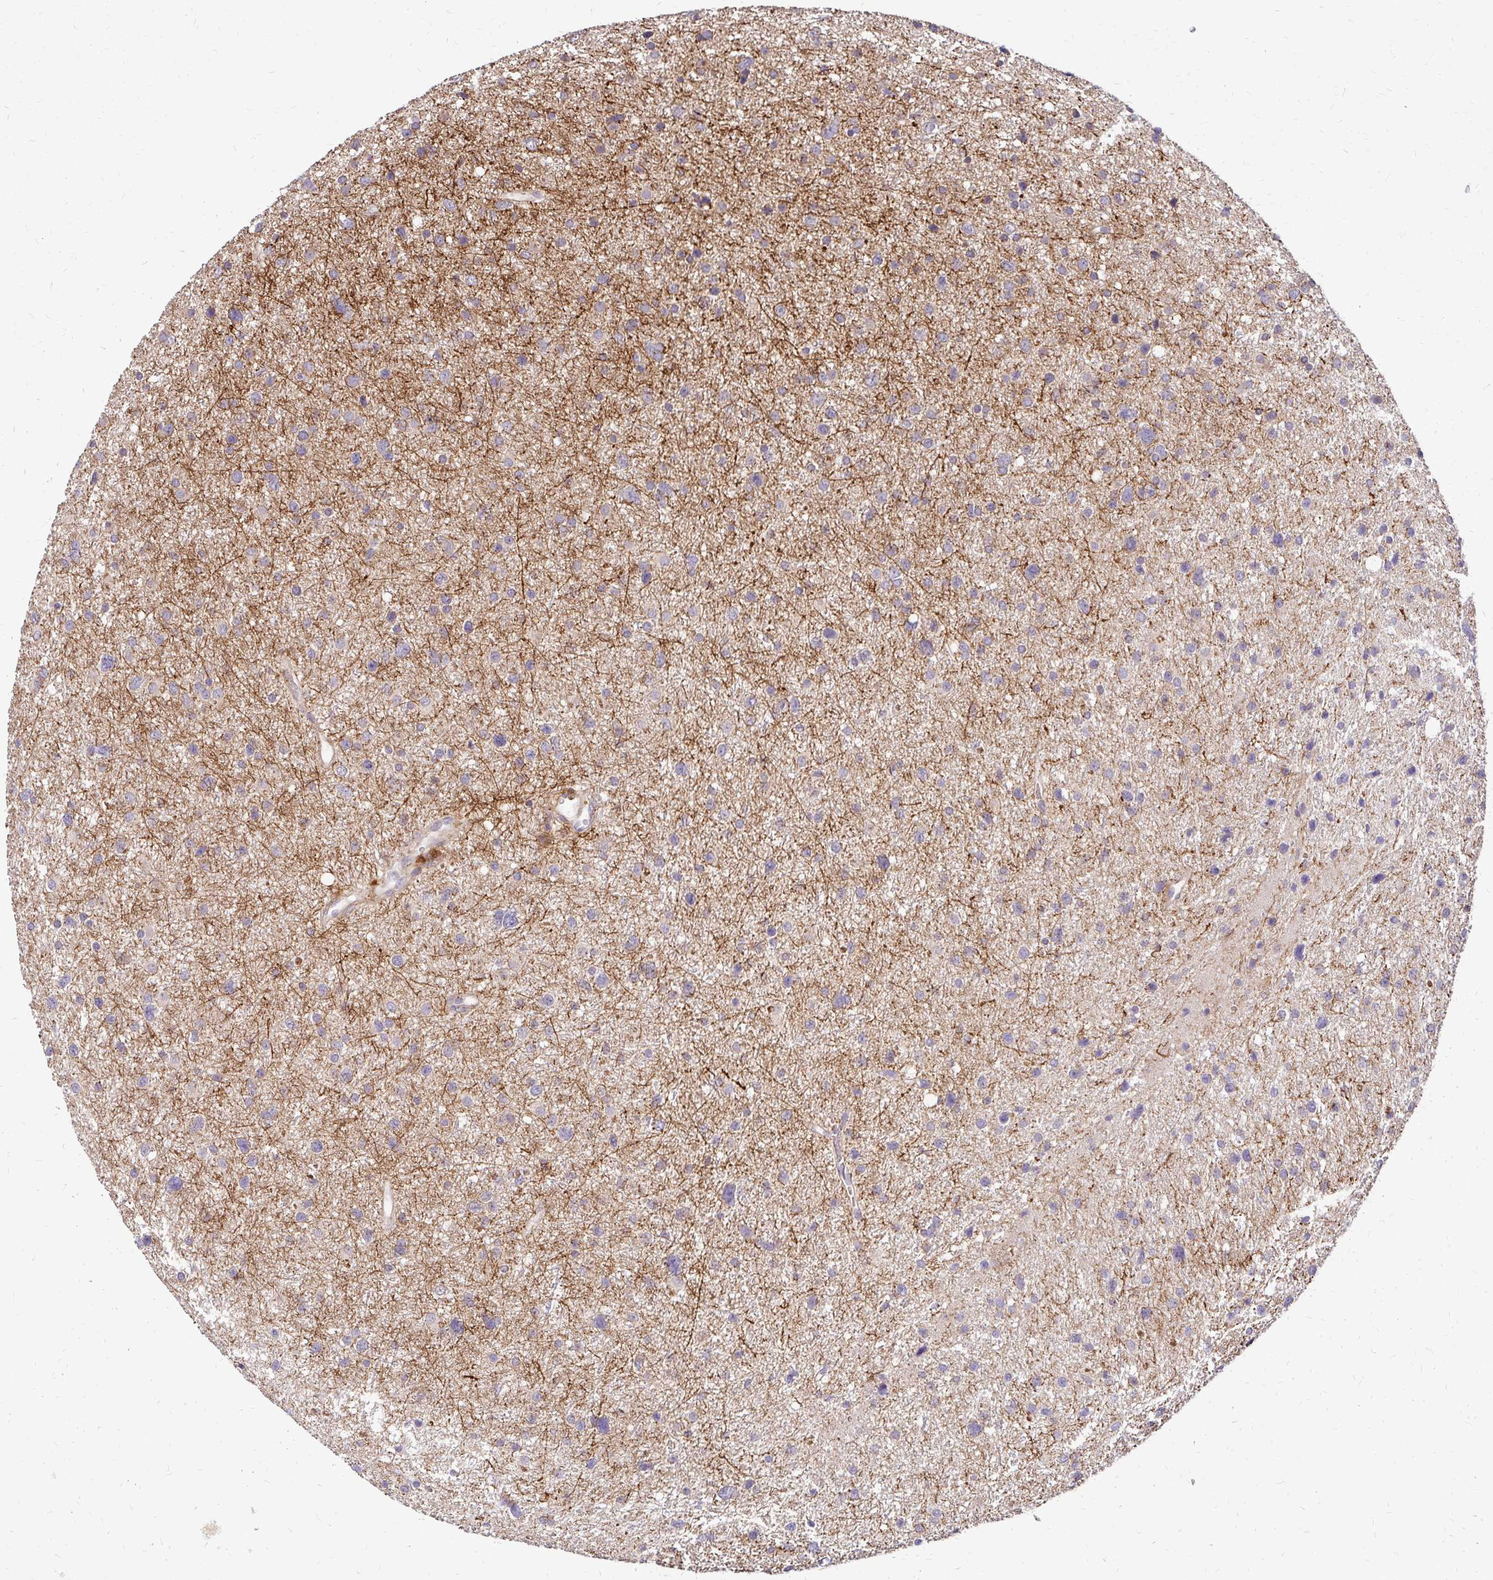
{"staining": {"intensity": "negative", "quantity": "none", "location": "none"}, "tissue": "glioma", "cell_type": "Tumor cells", "image_type": "cancer", "snomed": [{"axis": "morphology", "description": "Glioma, malignant, Low grade"}, {"axis": "topography", "description": "Brain"}], "caption": "This is an immunohistochemistry micrograph of human glioma. There is no expression in tumor cells.", "gene": "IDUA", "patient": {"sex": "female", "age": 55}}